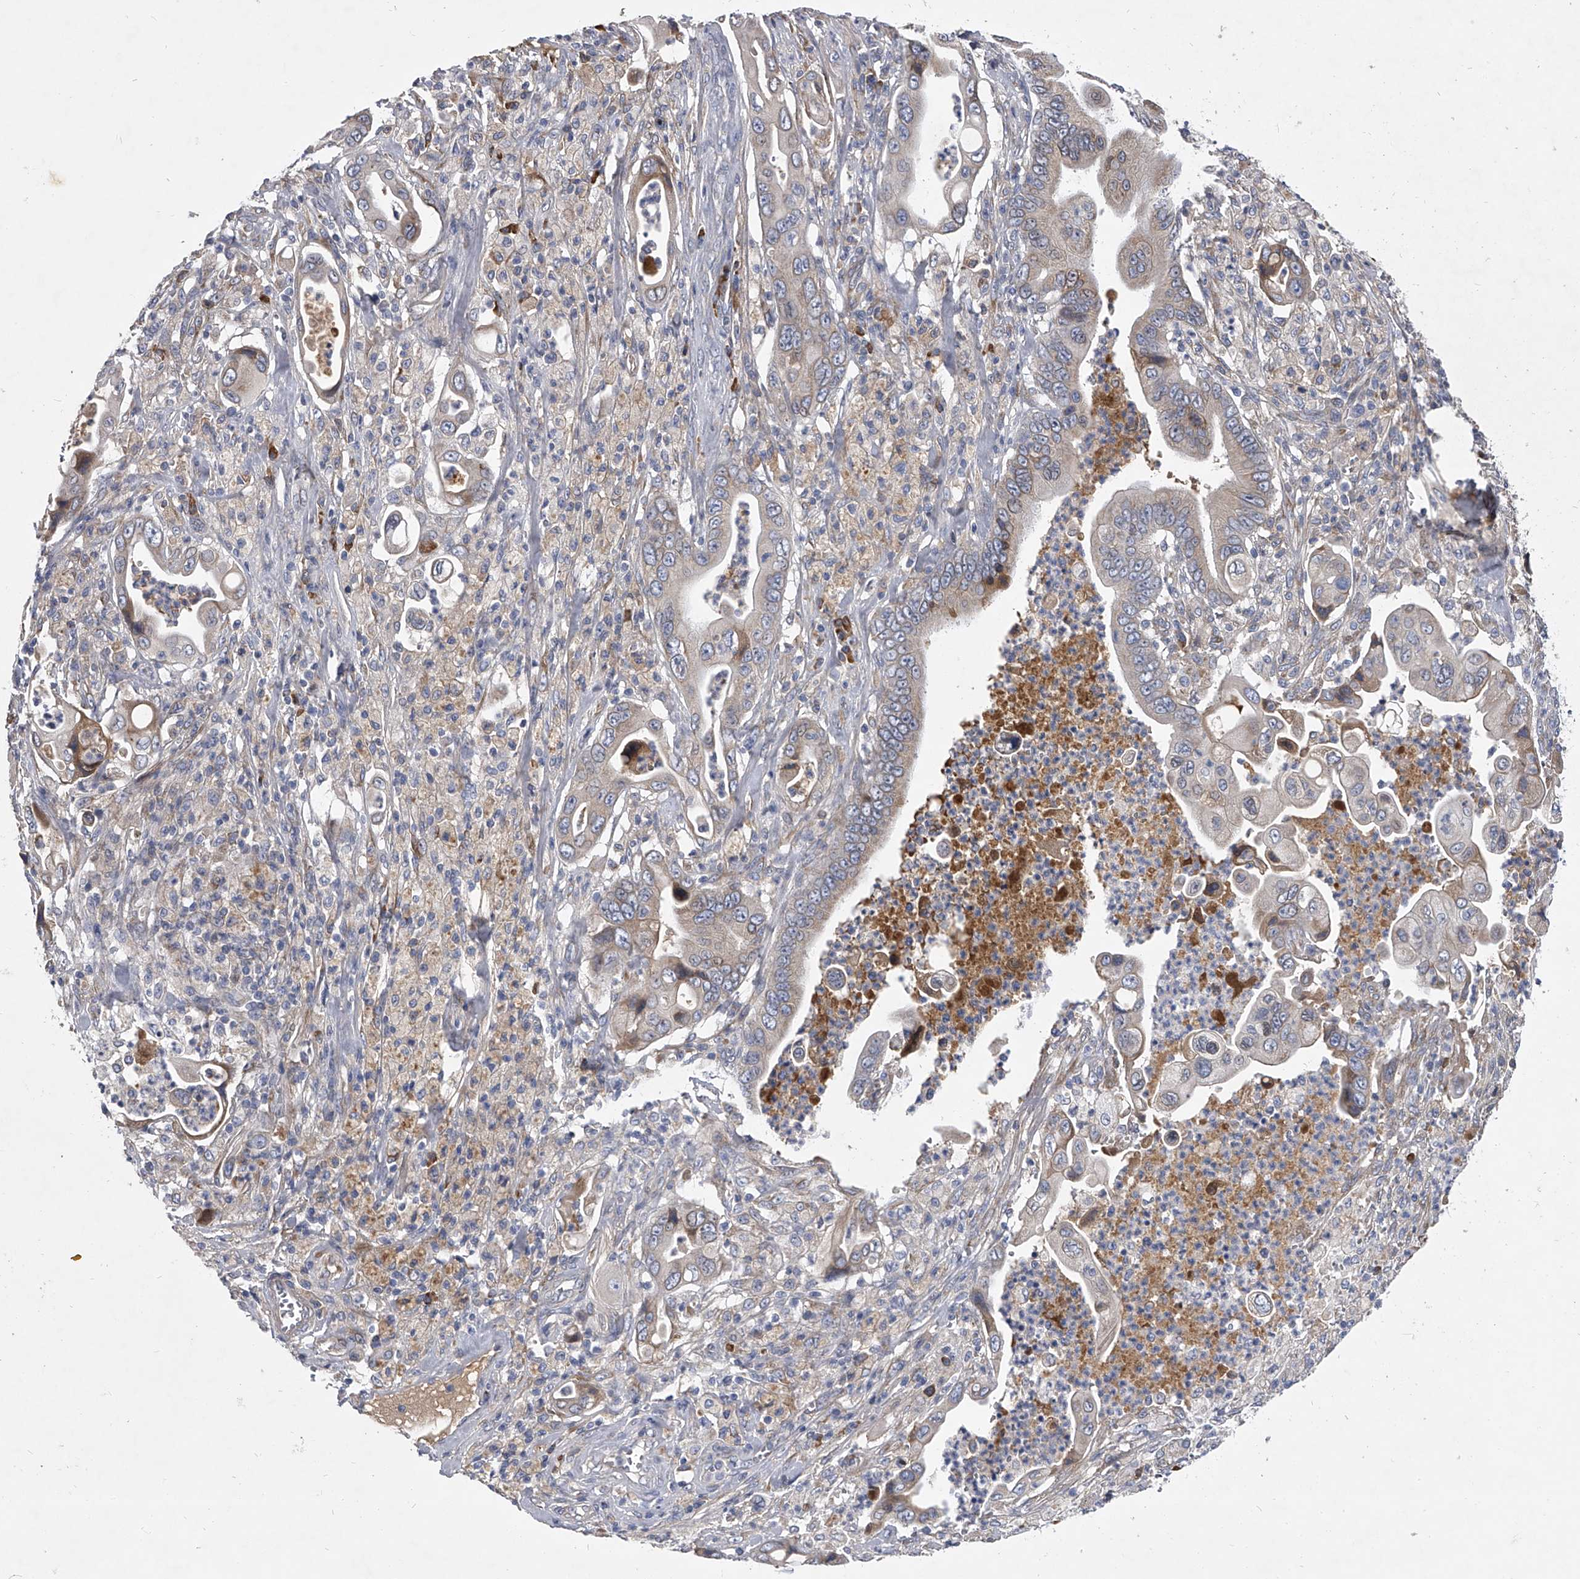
{"staining": {"intensity": "negative", "quantity": "none", "location": "none"}, "tissue": "pancreatic cancer", "cell_type": "Tumor cells", "image_type": "cancer", "snomed": [{"axis": "morphology", "description": "Adenocarcinoma, NOS"}, {"axis": "topography", "description": "Pancreas"}], "caption": "Tumor cells are negative for brown protein staining in adenocarcinoma (pancreatic).", "gene": "CCR4", "patient": {"sex": "male", "age": 78}}